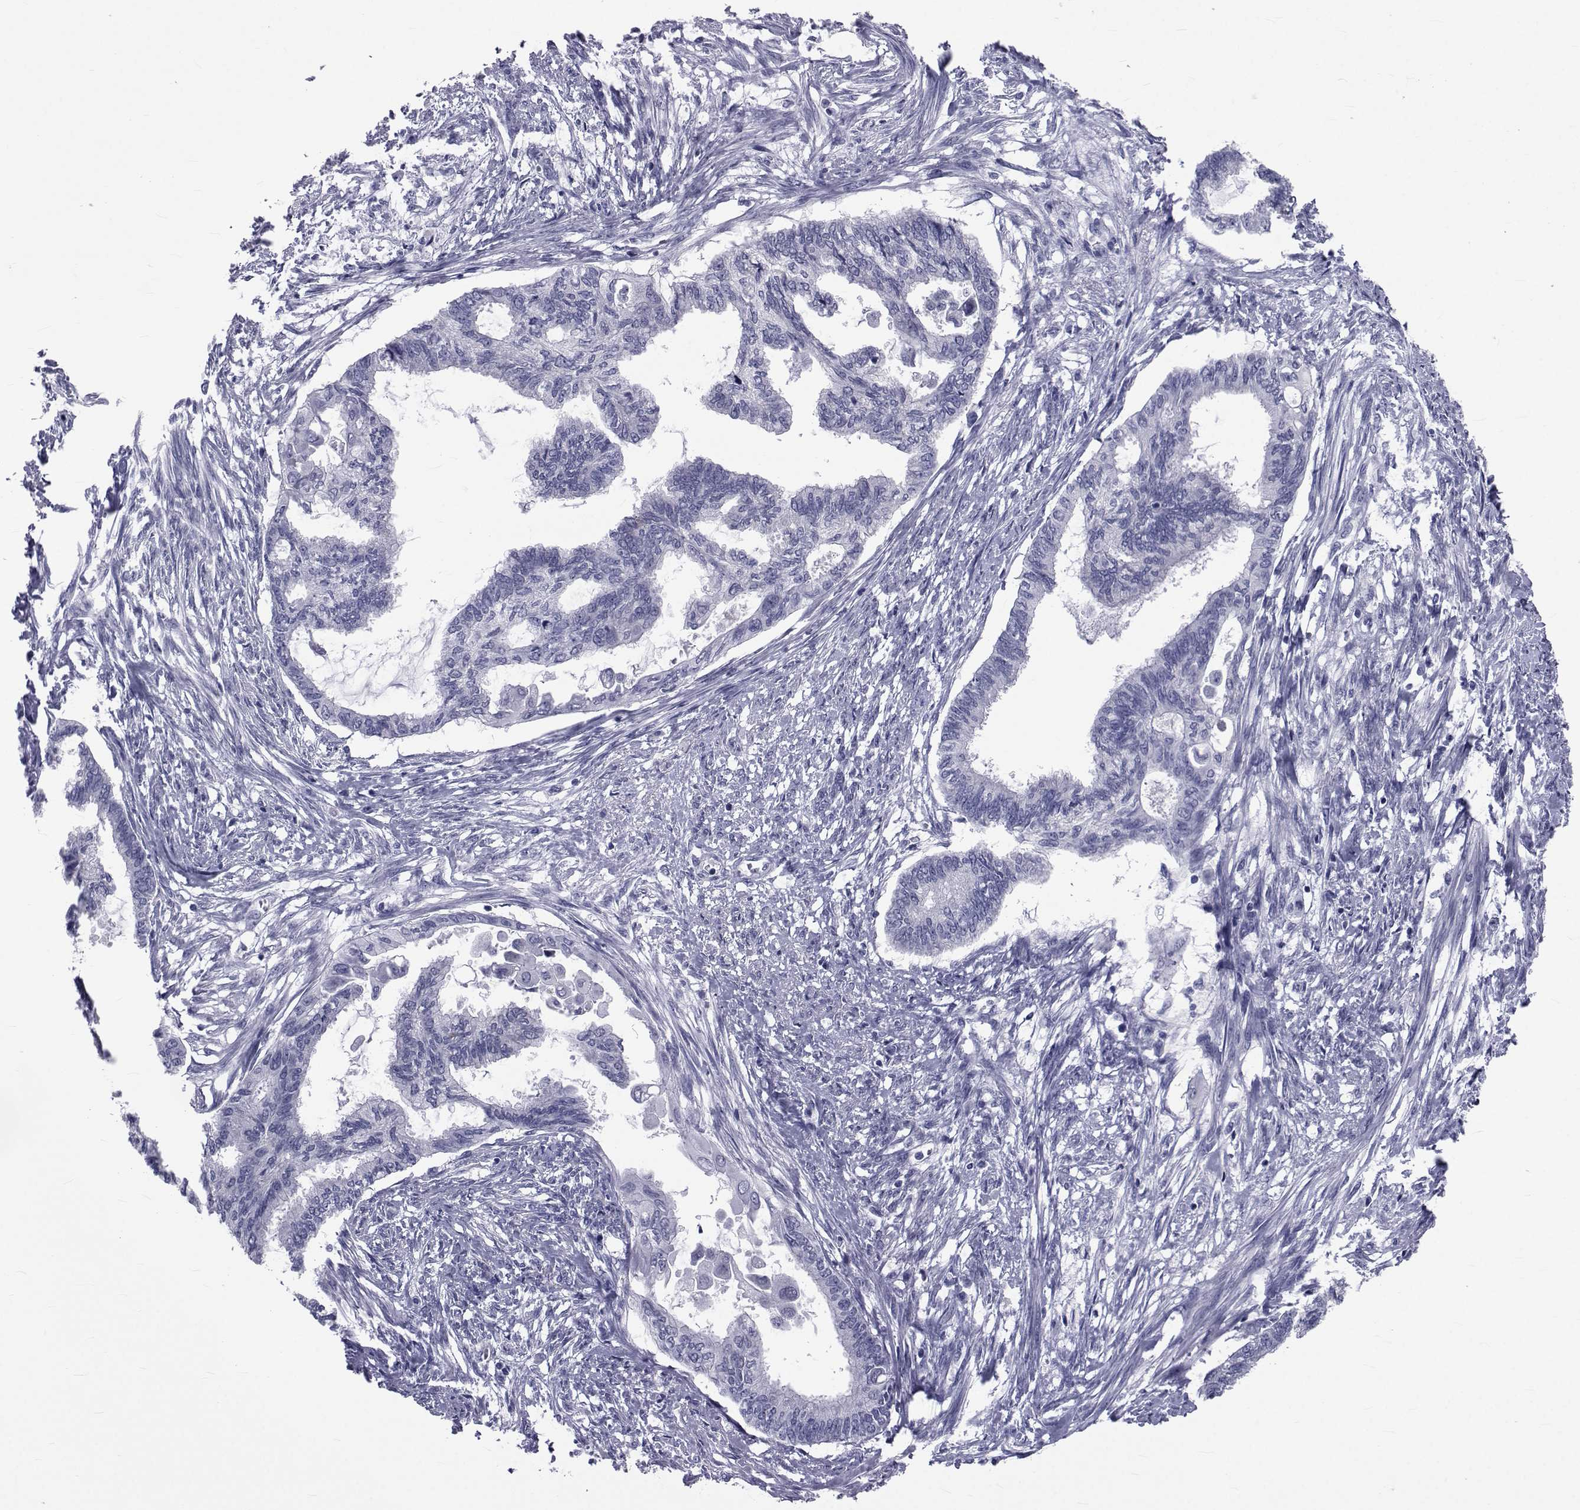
{"staining": {"intensity": "negative", "quantity": "none", "location": "none"}, "tissue": "endometrial cancer", "cell_type": "Tumor cells", "image_type": "cancer", "snomed": [{"axis": "morphology", "description": "Adenocarcinoma, NOS"}, {"axis": "topography", "description": "Endometrium"}], "caption": "Tumor cells show no significant protein expression in endometrial adenocarcinoma. Brightfield microscopy of immunohistochemistry (IHC) stained with DAB (brown) and hematoxylin (blue), captured at high magnification.", "gene": "GKAP1", "patient": {"sex": "female", "age": 86}}